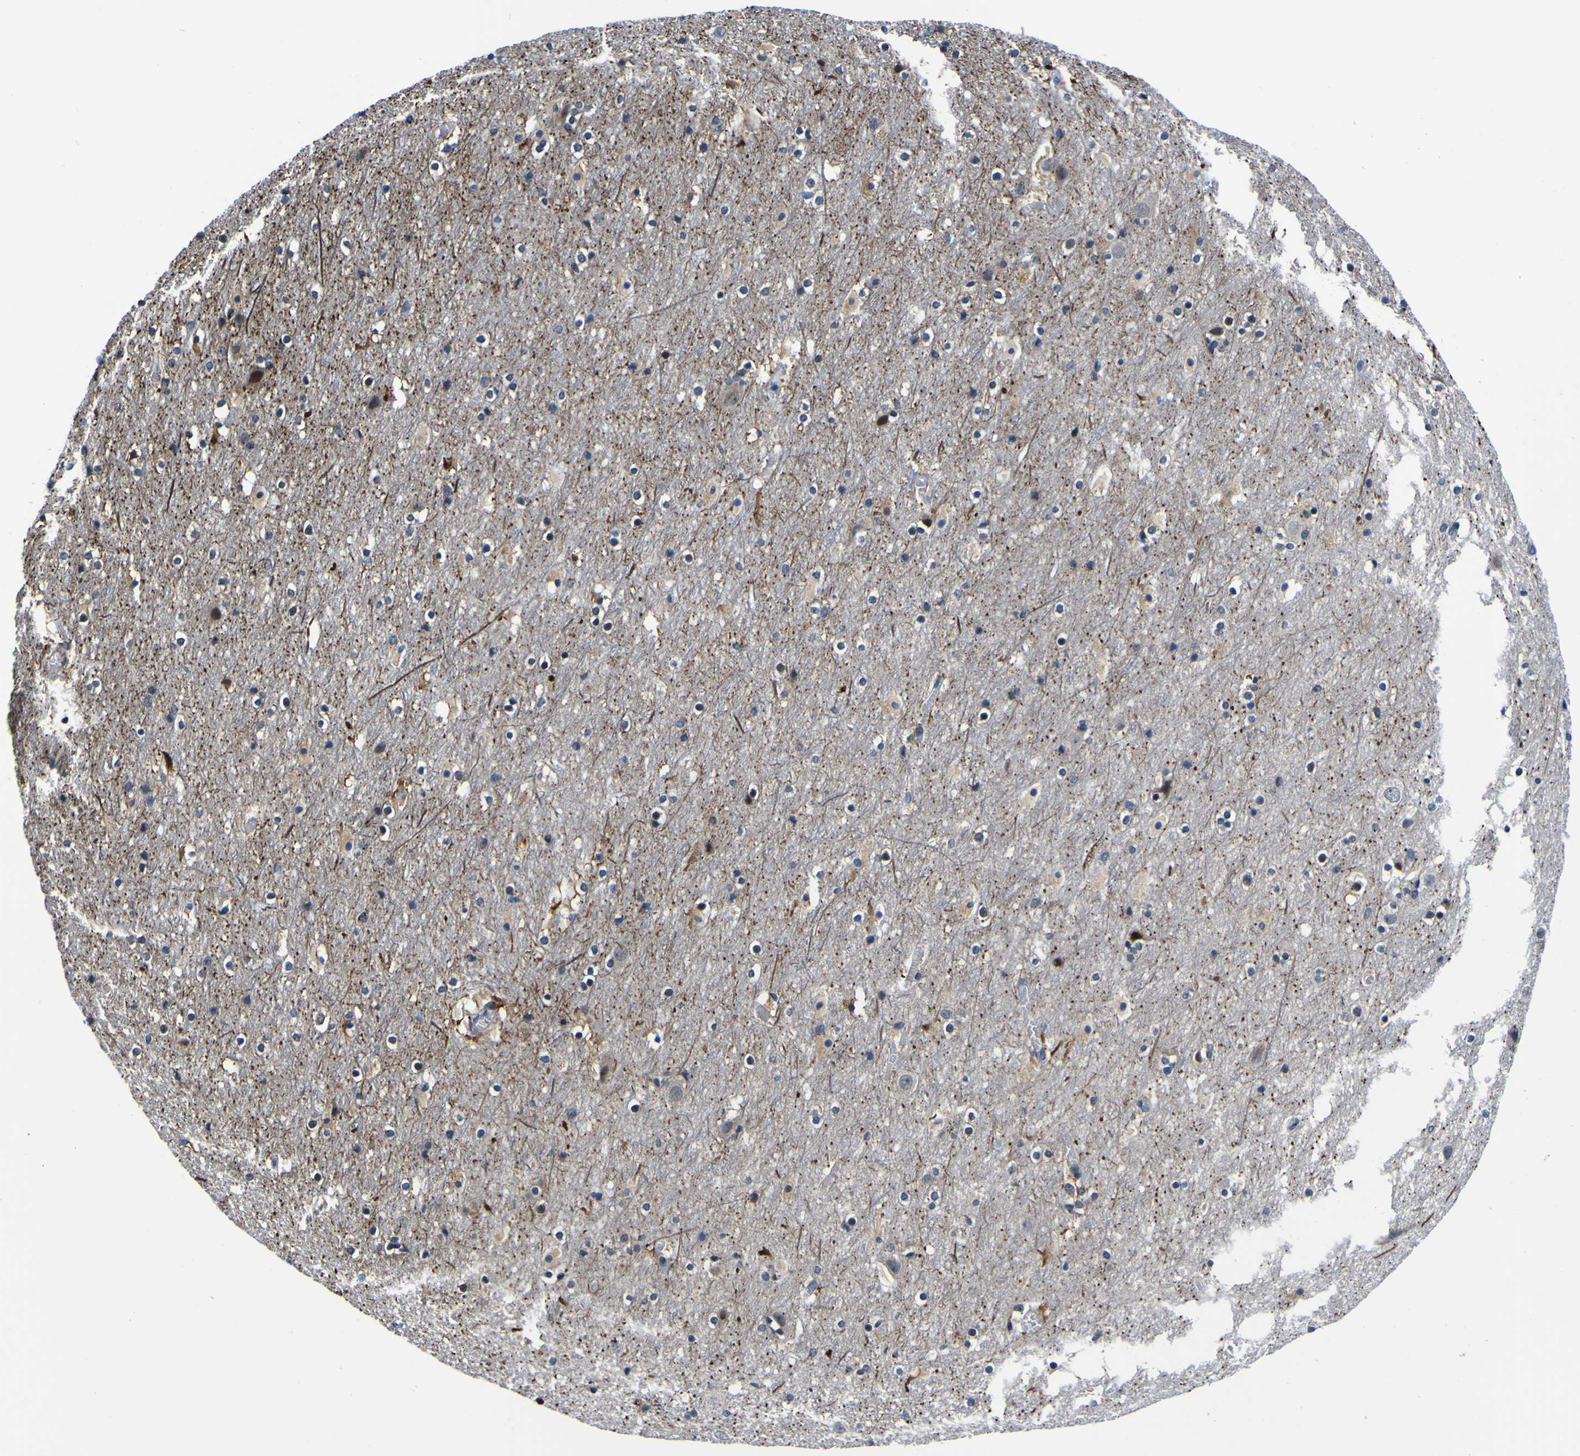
{"staining": {"intensity": "negative", "quantity": "none", "location": "none"}, "tissue": "cerebral cortex", "cell_type": "Endothelial cells", "image_type": "normal", "snomed": [{"axis": "morphology", "description": "Normal tissue, NOS"}, {"axis": "topography", "description": "Cerebral cortex"}], "caption": "A photomicrograph of human cerebral cortex is negative for staining in endothelial cells. The staining was performed using DAB (3,3'-diaminobenzidine) to visualize the protein expression in brown, while the nuclei were stained in blue with hematoxylin (Magnification: 20x).", "gene": "POSTN", "patient": {"sex": "male", "age": 45}}